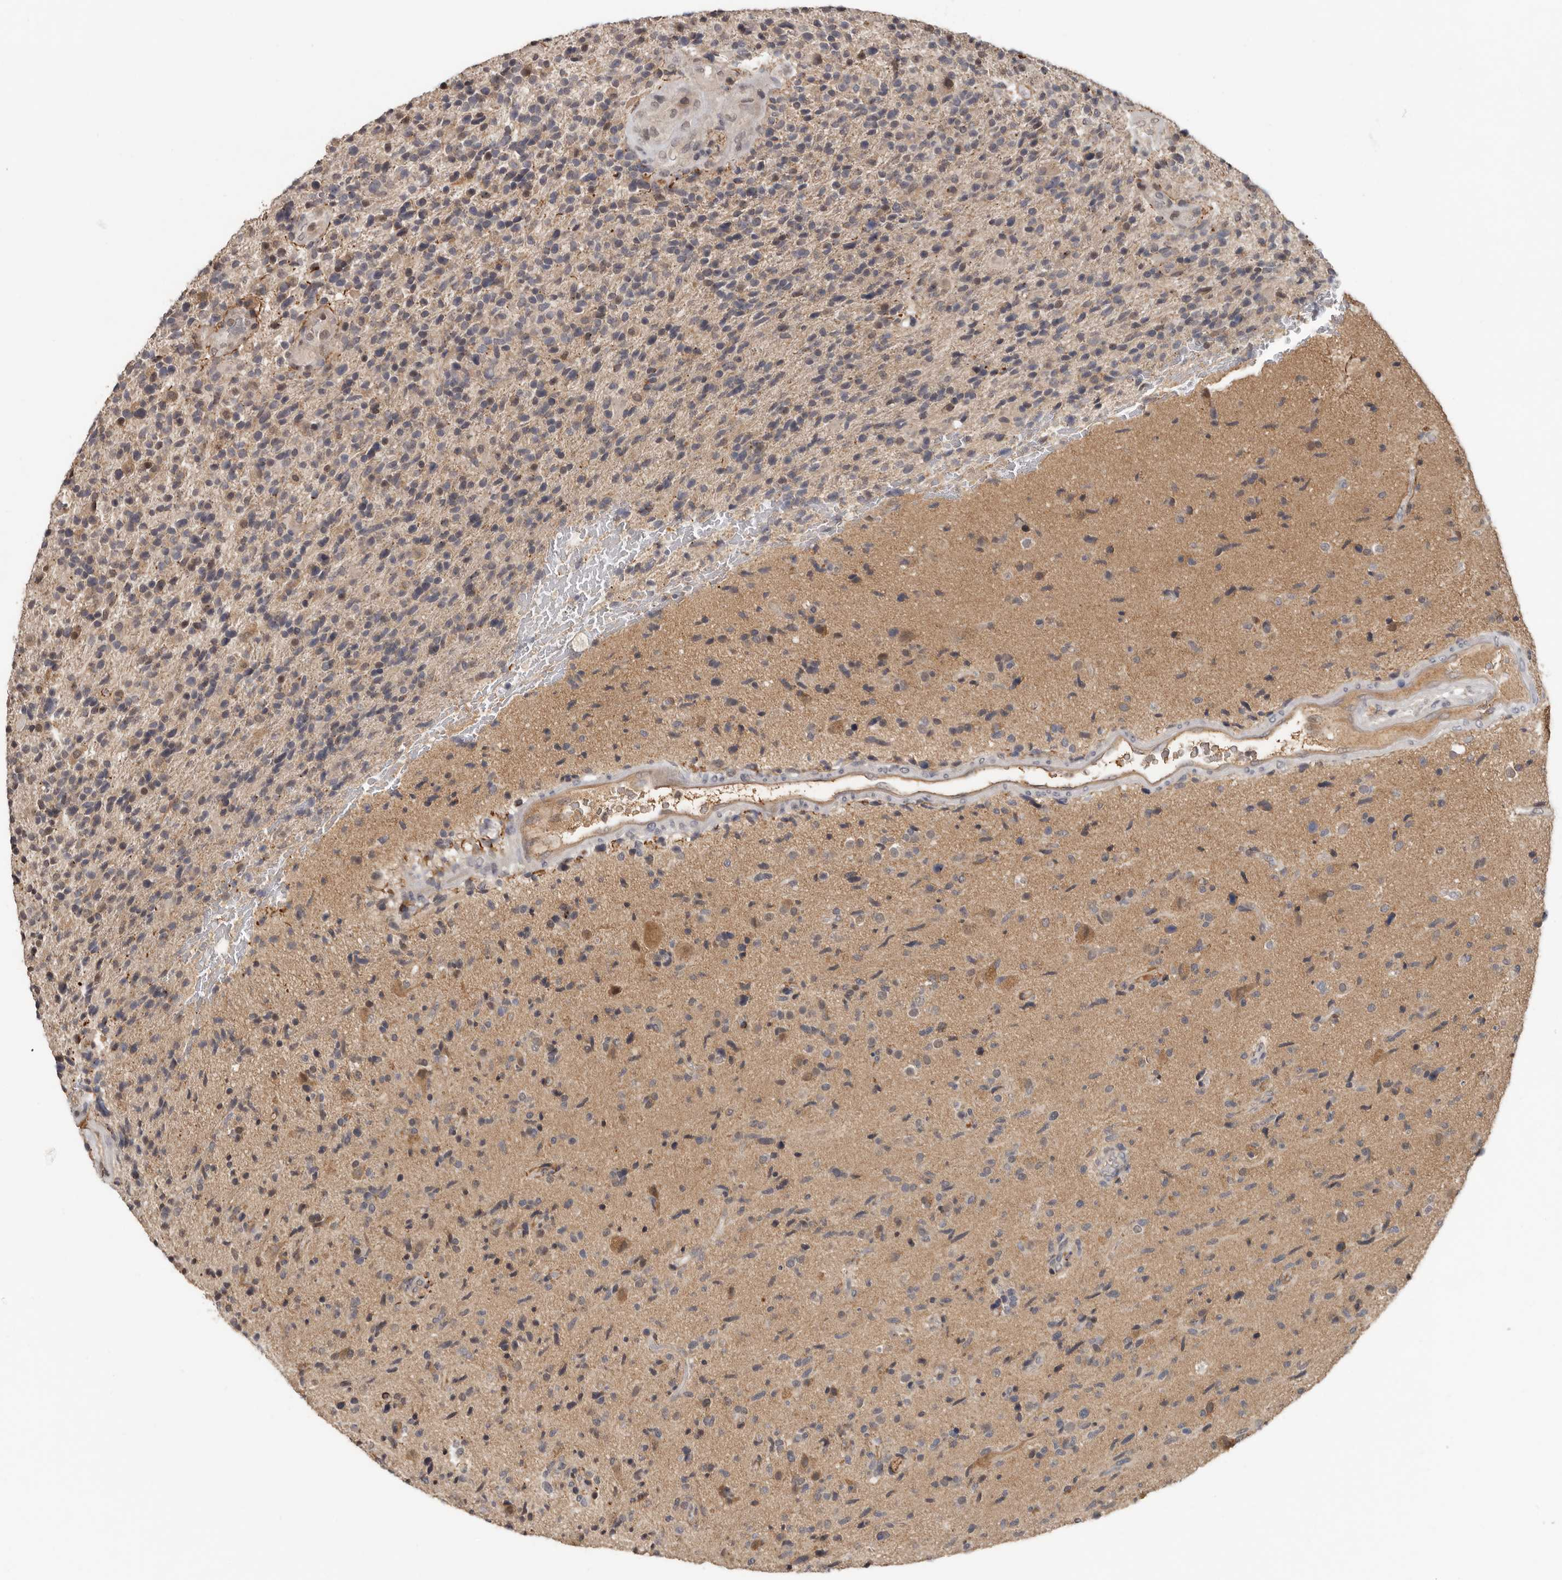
{"staining": {"intensity": "negative", "quantity": "none", "location": "none"}, "tissue": "glioma", "cell_type": "Tumor cells", "image_type": "cancer", "snomed": [{"axis": "morphology", "description": "Glioma, malignant, High grade"}, {"axis": "topography", "description": "Brain"}], "caption": "Immunohistochemistry micrograph of neoplastic tissue: malignant glioma (high-grade) stained with DAB (3,3'-diaminobenzidine) shows no significant protein staining in tumor cells.", "gene": "LRGUK", "patient": {"sex": "male", "age": 72}}